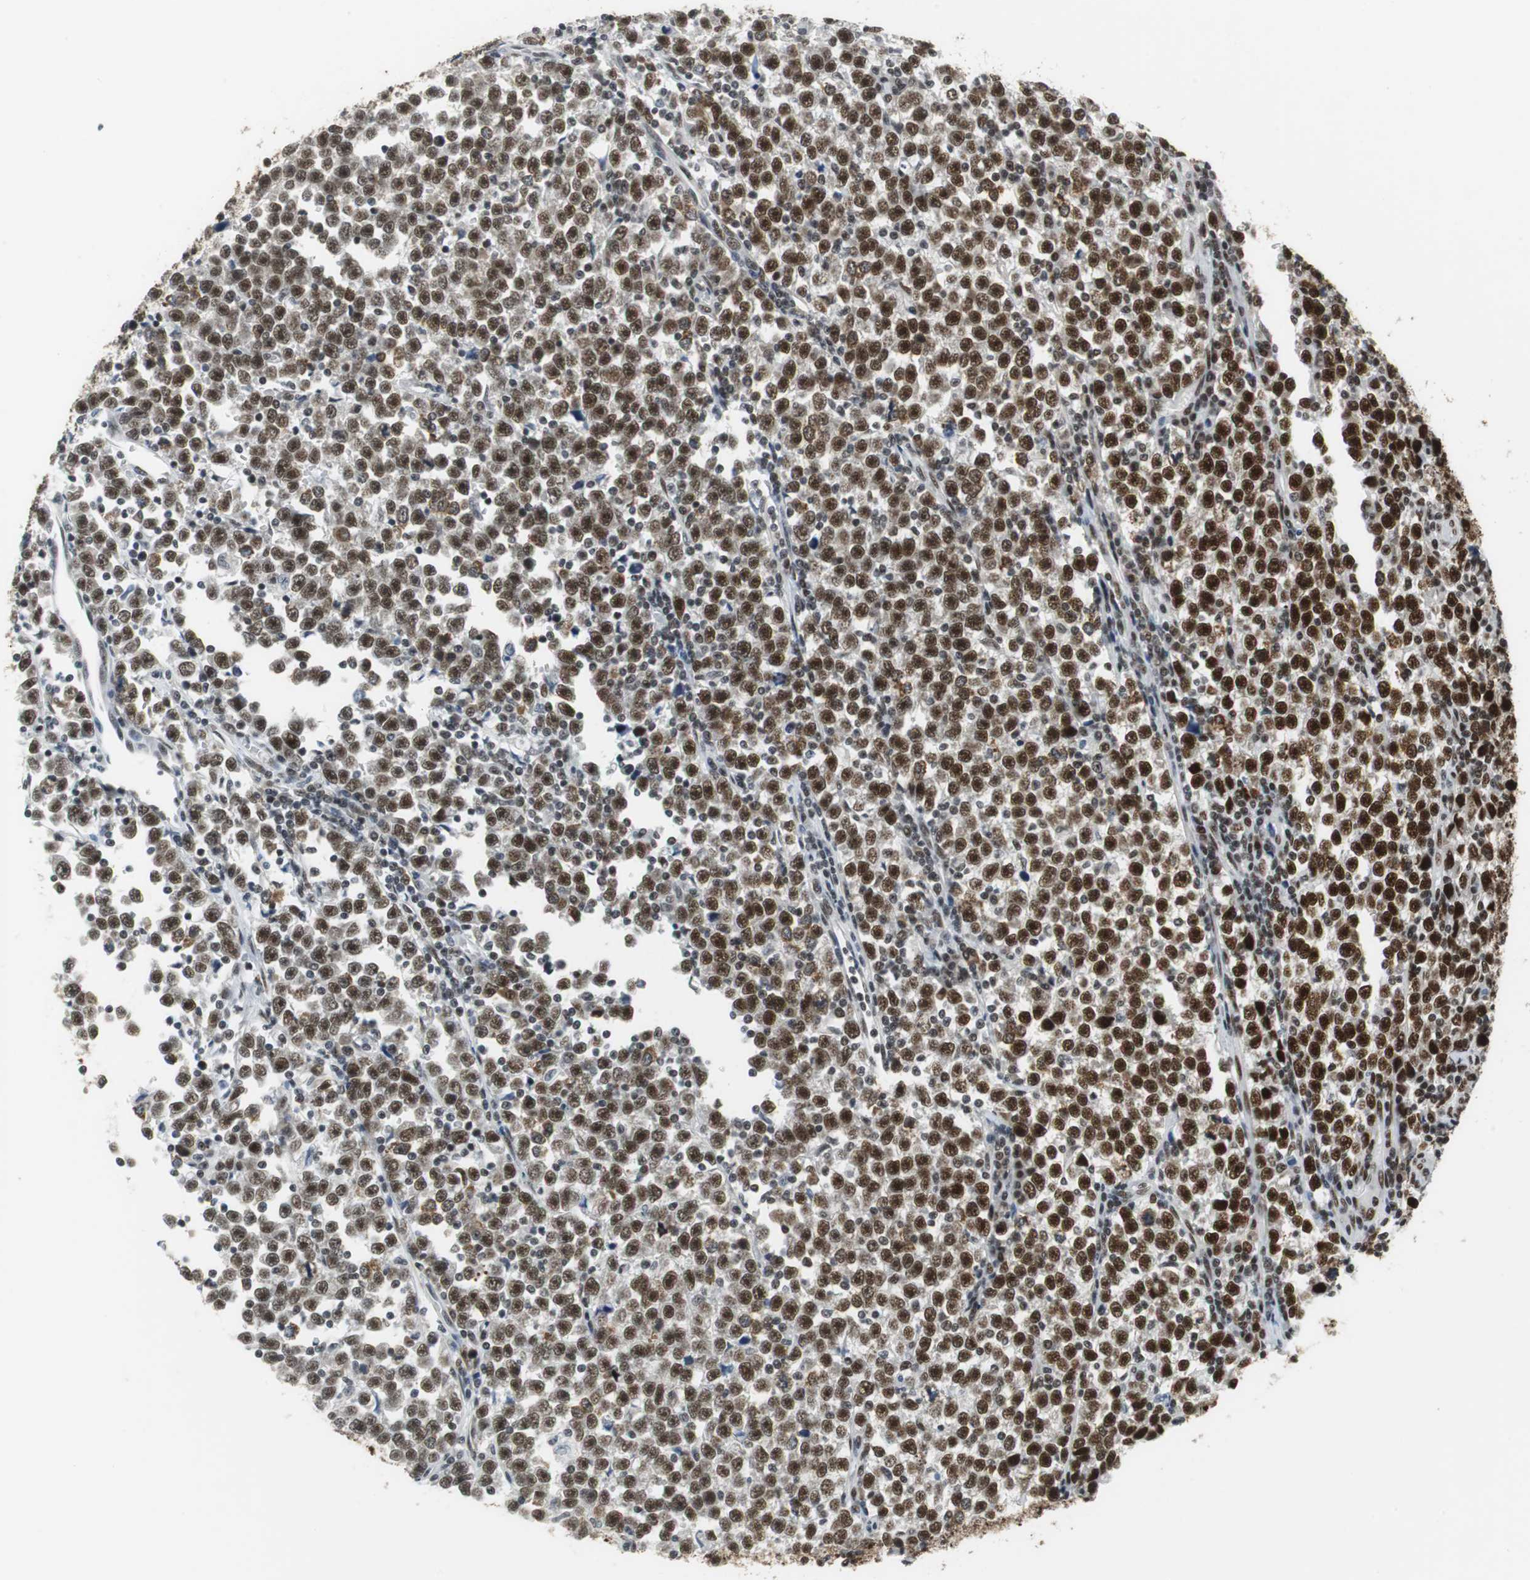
{"staining": {"intensity": "strong", "quantity": ">75%", "location": "cytoplasmic/membranous,nuclear"}, "tissue": "testis cancer", "cell_type": "Tumor cells", "image_type": "cancer", "snomed": [{"axis": "morphology", "description": "Seminoma, NOS"}, {"axis": "topography", "description": "Testis"}], "caption": "This histopathology image exhibits immunohistochemistry (IHC) staining of testis cancer (seminoma), with high strong cytoplasmic/membranous and nuclear staining in about >75% of tumor cells.", "gene": "PRKDC", "patient": {"sex": "male", "age": 43}}